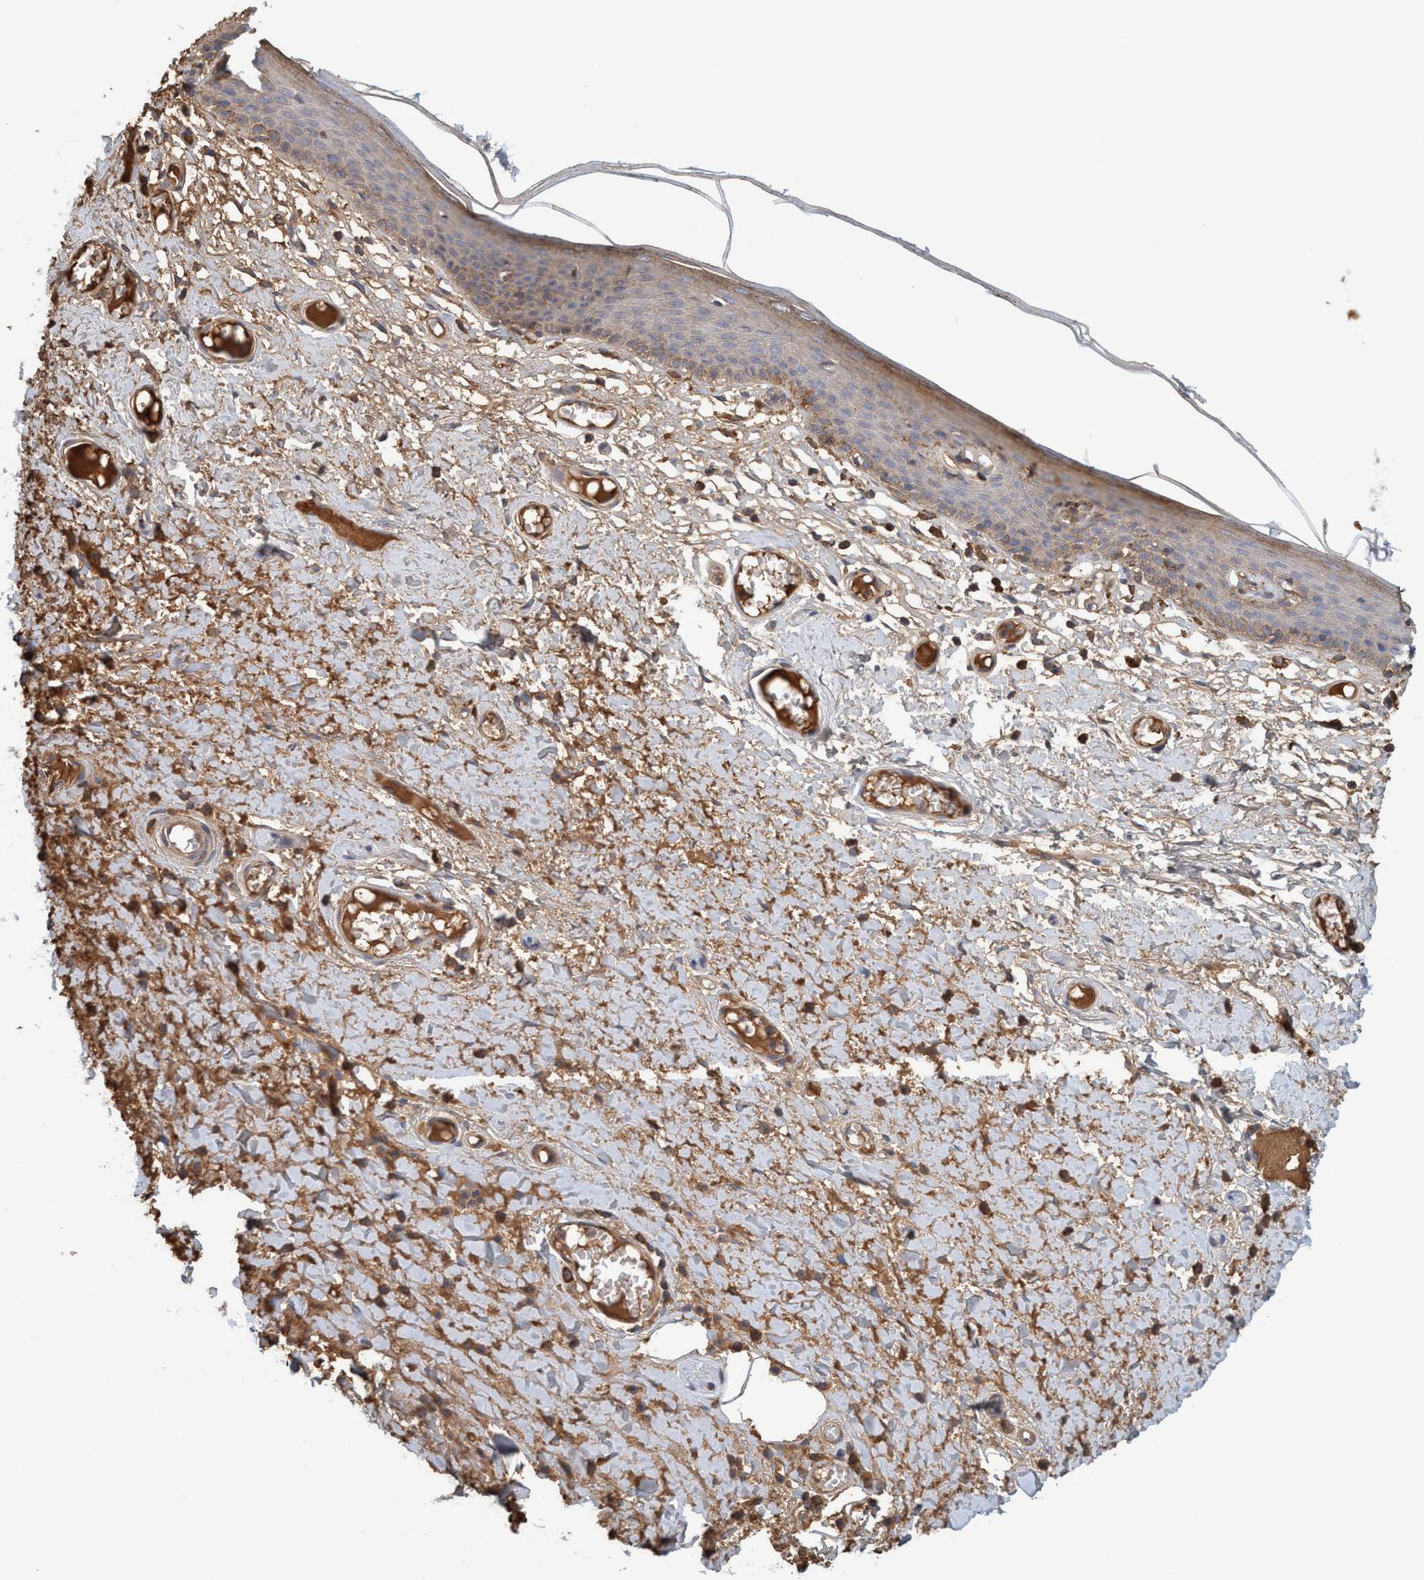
{"staining": {"intensity": "moderate", "quantity": "25%-75%", "location": "cytoplasmic/membranous"}, "tissue": "skin", "cell_type": "Epidermal cells", "image_type": "normal", "snomed": [{"axis": "morphology", "description": "Normal tissue, NOS"}, {"axis": "topography", "description": "Vulva"}], "caption": "Unremarkable skin was stained to show a protein in brown. There is medium levels of moderate cytoplasmic/membranous staining in about 25%-75% of epidermal cells. The staining was performed using DAB, with brown indicating positive protein expression. Nuclei are stained blue with hematoxylin.", "gene": "SPECC1", "patient": {"sex": "female", "age": 54}}